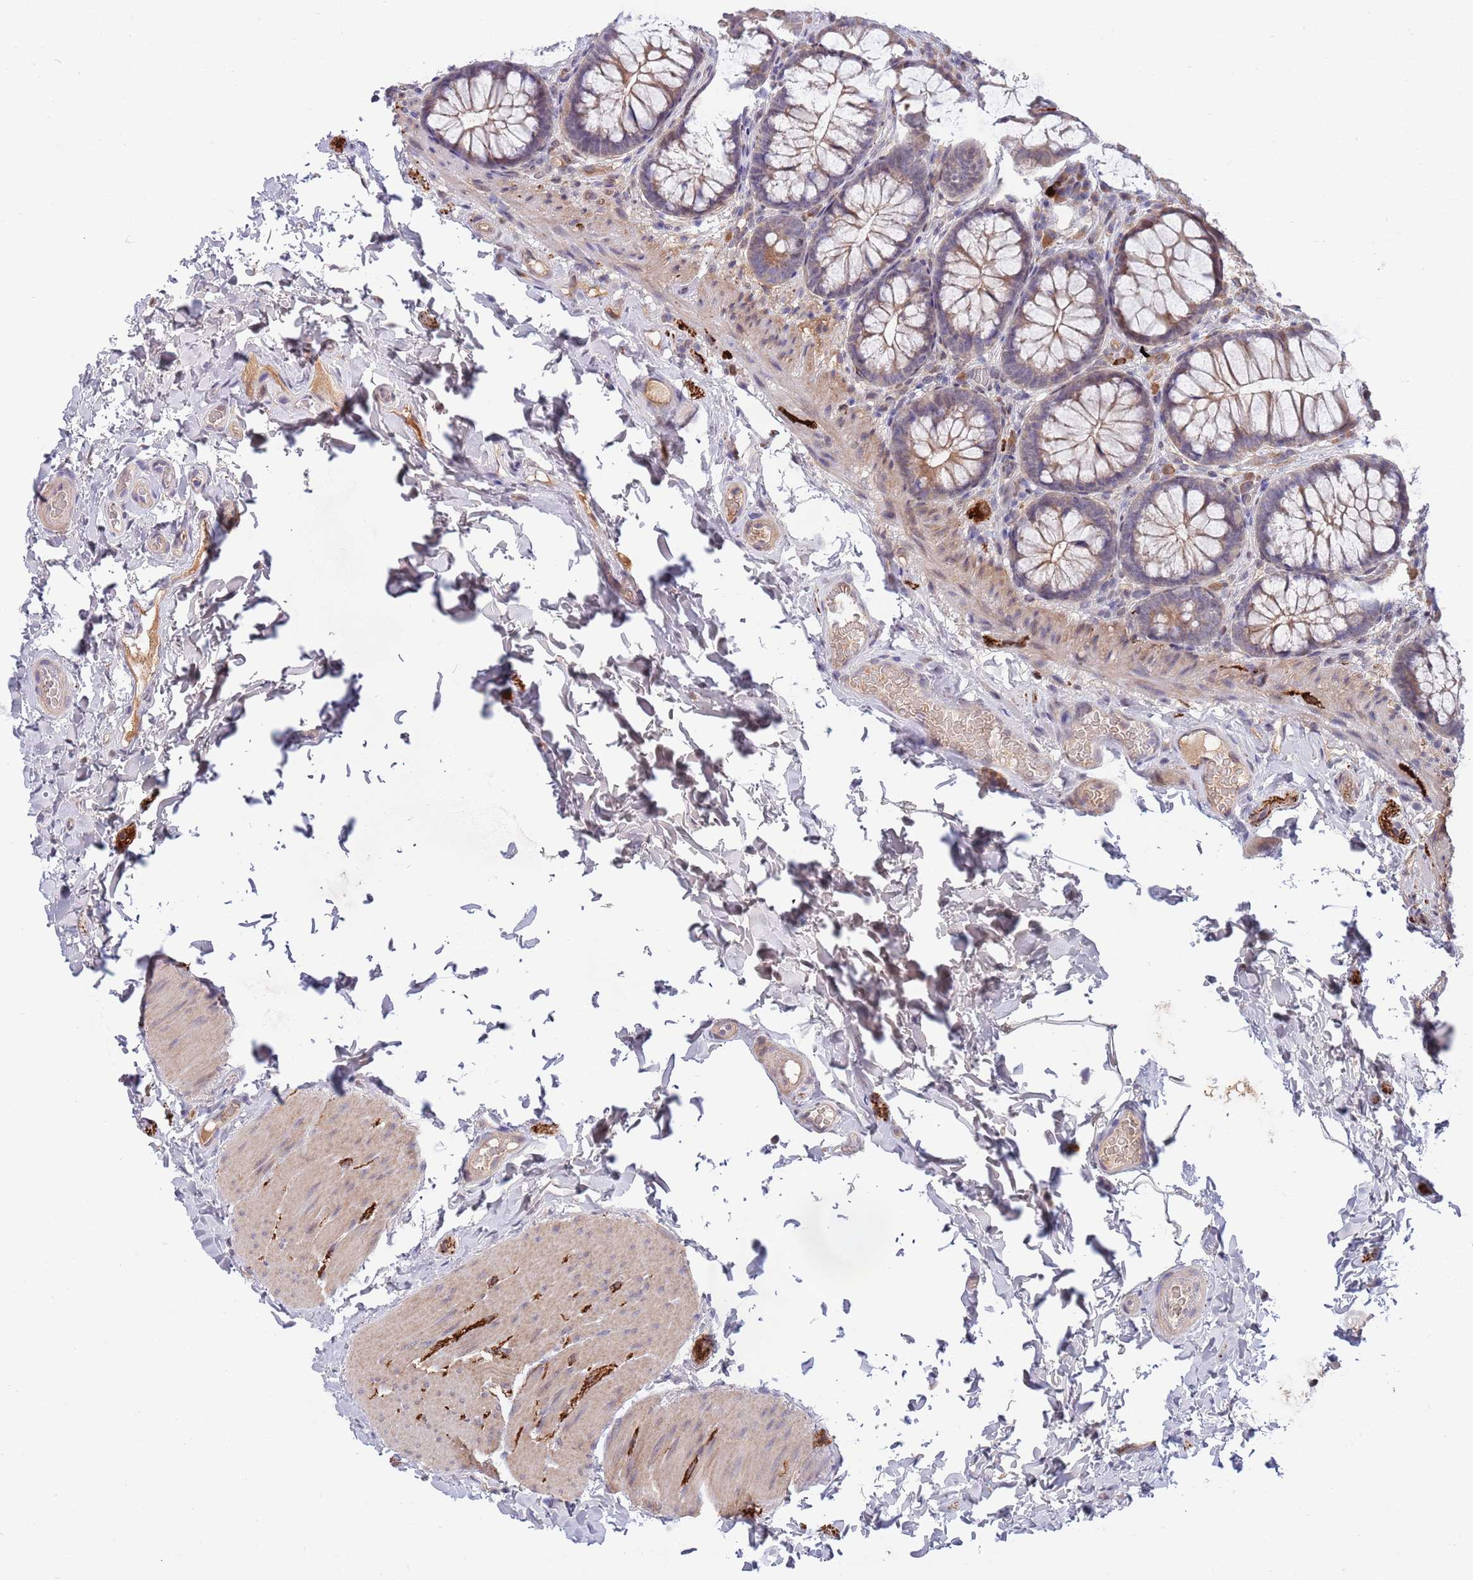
{"staining": {"intensity": "weak", "quantity": ">75%", "location": "cytoplasmic/membranous"}, "tissue": "colon", "cell_type": "Endothelial cells", "image_type": "normal", "snomed": [{"axis": "morphology", "description": "Normal tissue, NOS"}, {"axis": "topography", "description": "Colon"}], "caption": "Immunohistochemical staining of benign colon shows >75% levels of weak cytoplasmic/membranous protein positivity in approximately >75% of endothelial cells.", "gene": "NLRP6", "patient": {"sex": "male", "age": 46}}